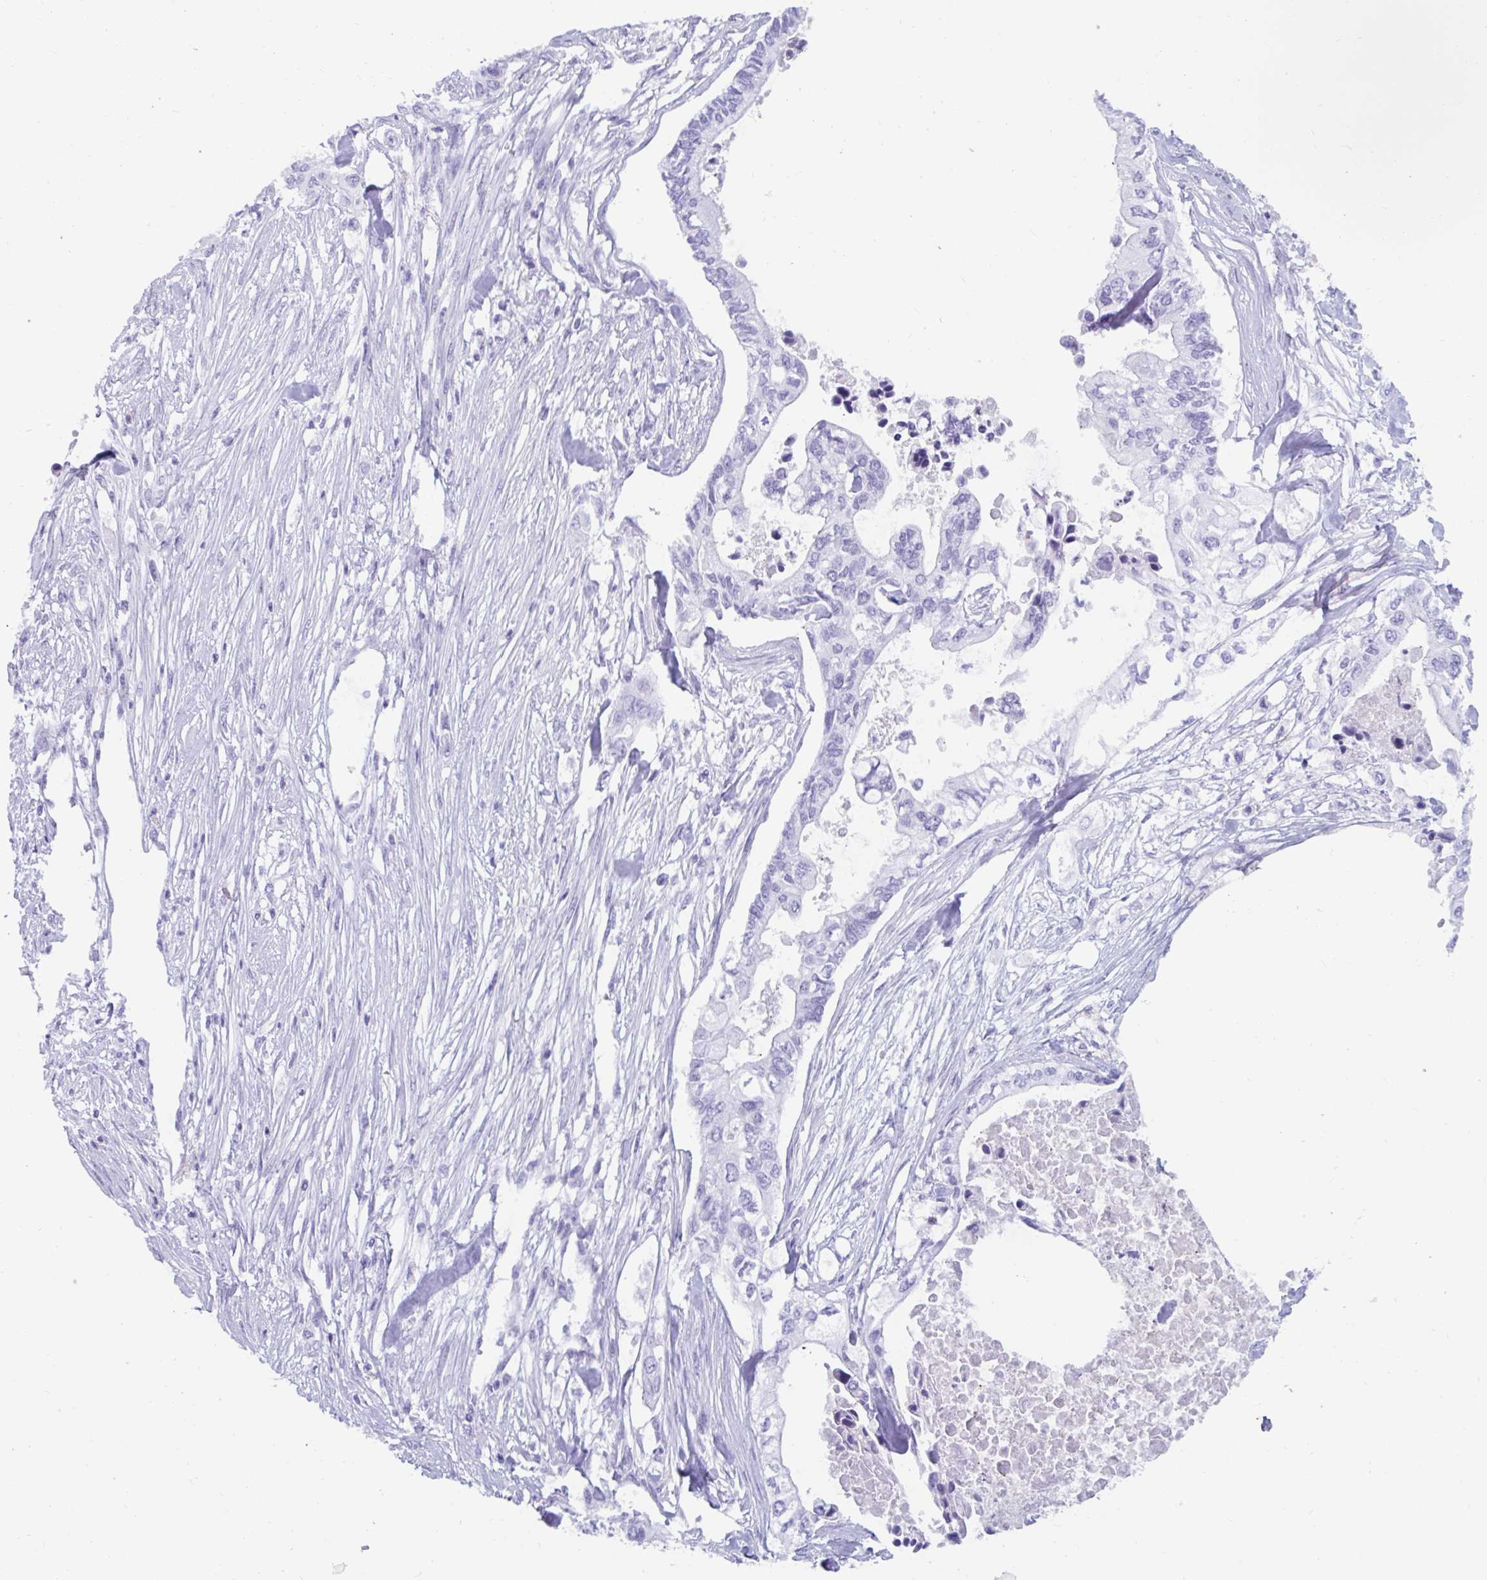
{"staining": {"intensity": "negative", "quantity": "none", "location": "none"}, "tissue": "pancreatic cancer", "cell_type": "Tumor cells", "image_type": "cancer", "snomed": [{"axis": "morphology", "description": "Adenocarcinoma, NOS"}, {"axis": "topography", "description": "Pancreas"}], "caption": "Immunohistochemistry image of human pancreatic cancer (adenocarcinoma) stained for a protein (brown), which shows no positivity in tumor cells.", "gene": "GKN2", "patient": {"sex": "female", "age": 63}}